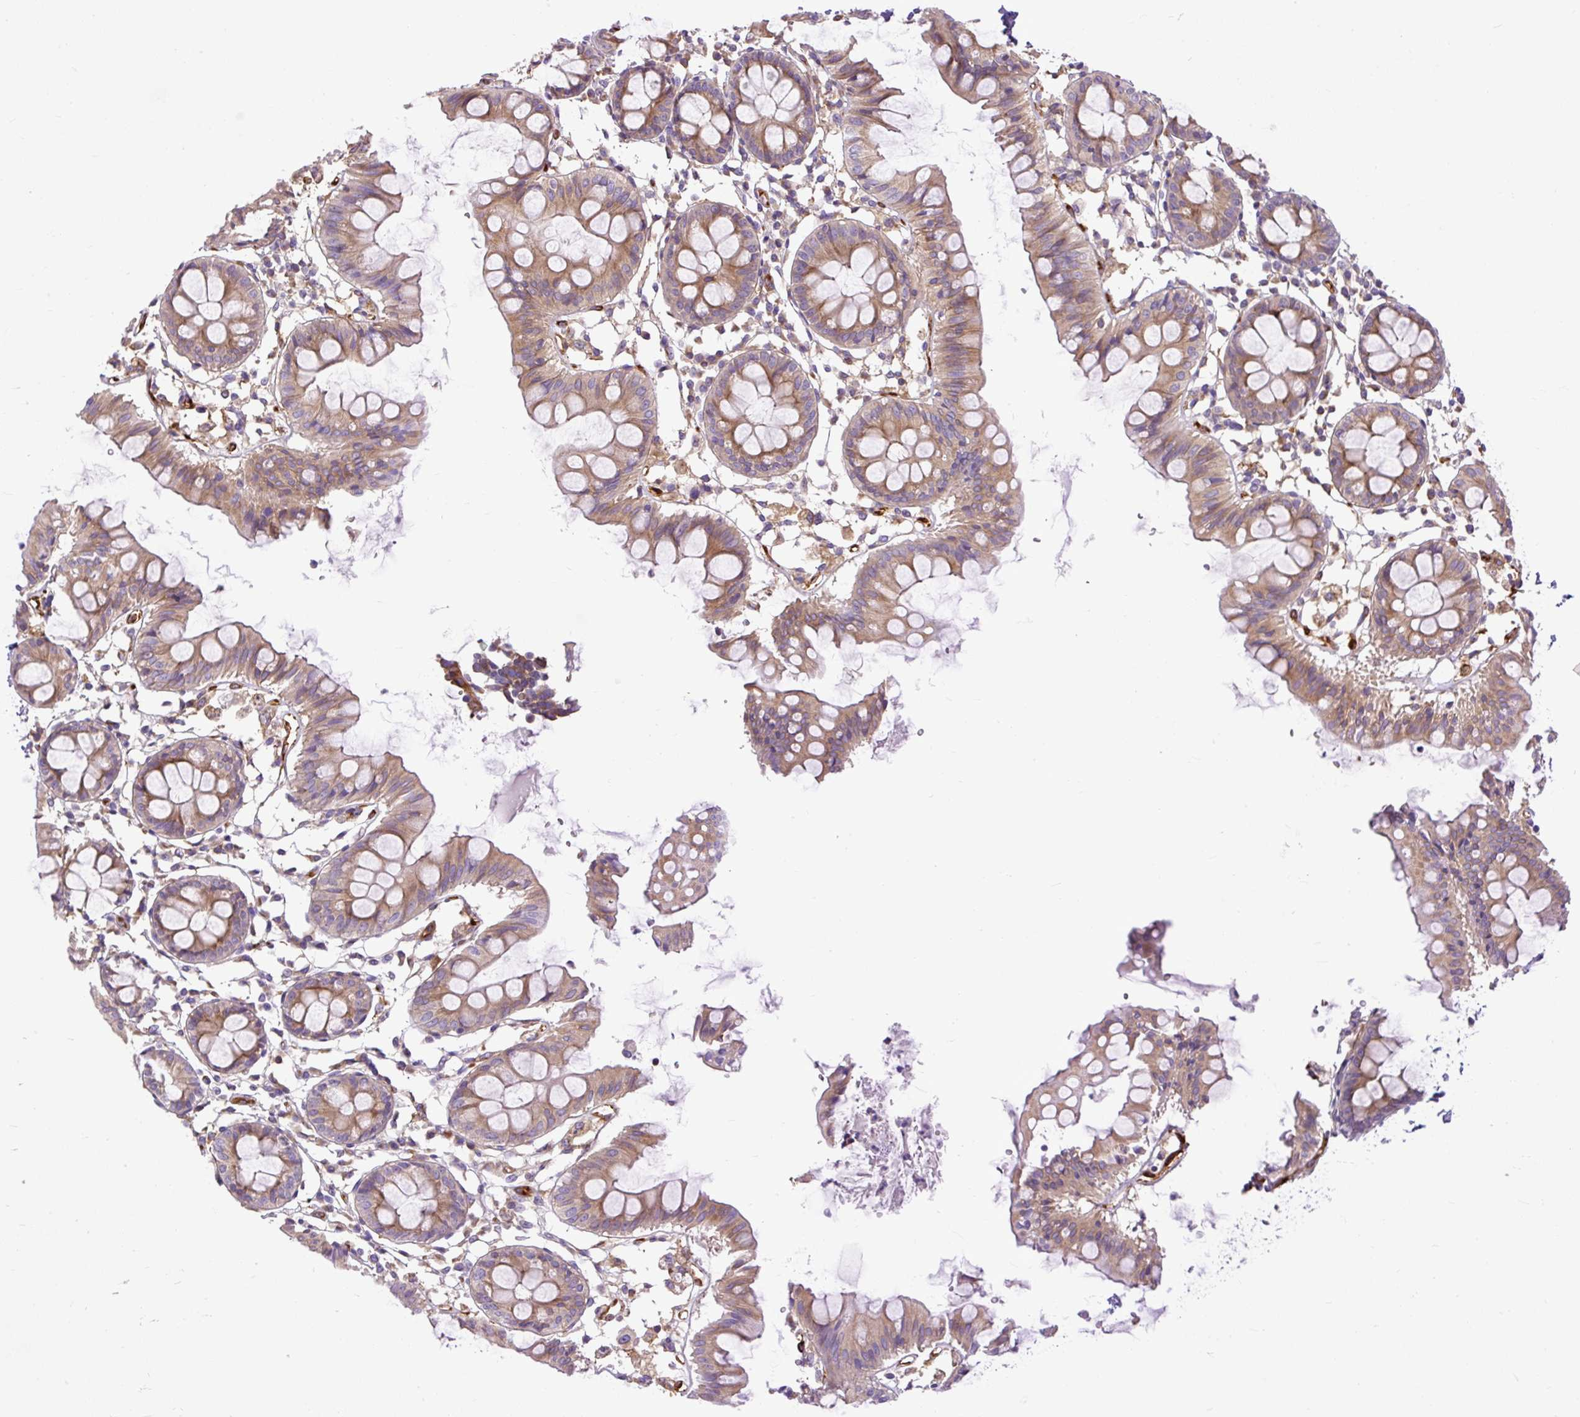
{"staining": {"intensity": "negative", "quantity": "none", "location": "none"}, "tissue": "colon", "cell_type": "Endothelial cells", "image_type": "normal", "snomed": [{"axis": "morphology", "description": "Normal tissue, NOS"}, {"axis": "topography", "description": "Colon"}], "caption": "Endothelial cells show no significant protein expression in unremarkable colon.", "gene": "MAP1S", "patient": {"sex": "female", "age": 84}}